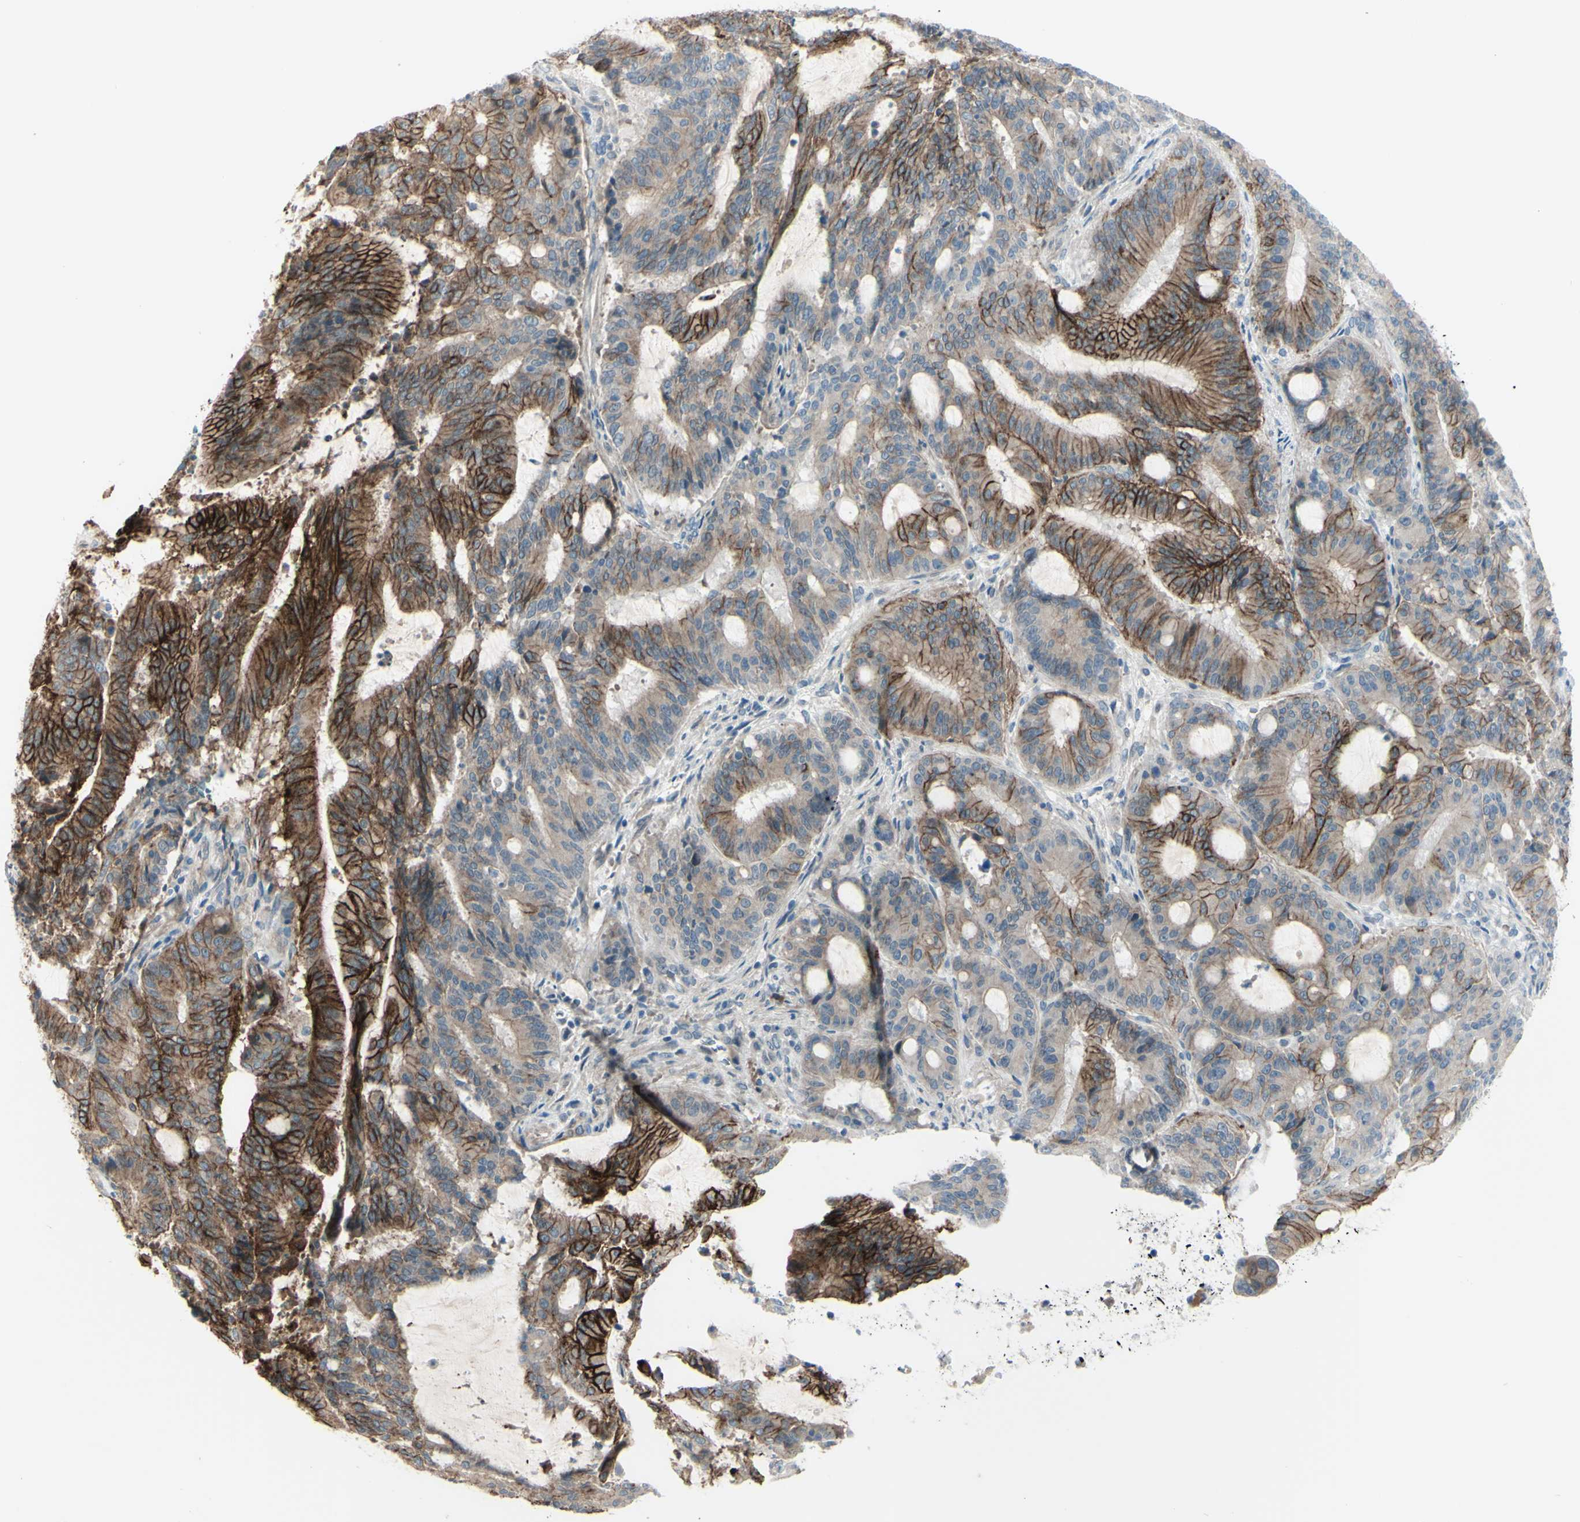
{"staining": {"intensity": "strong", "quantity": ">75%", "location": "cytoplasmic/membranous"}, "tissue": "liver cancer", "cell_type": "Tumor cells", "image_type": "cancer", "snomed": [{"axis": "morphology", "description": "Cholangiocarcinoma"}, {"axis": "topography", "description": "Liver"}], "caption": "Immunohistochemical staining of liver cholangiocarcinoma reveals high levels of strong cytoplasmic/membranous protein expression in about >75% of tumor cells.", "gene": "LRRK1", "patient": {"sex": "female", "age": 73}}